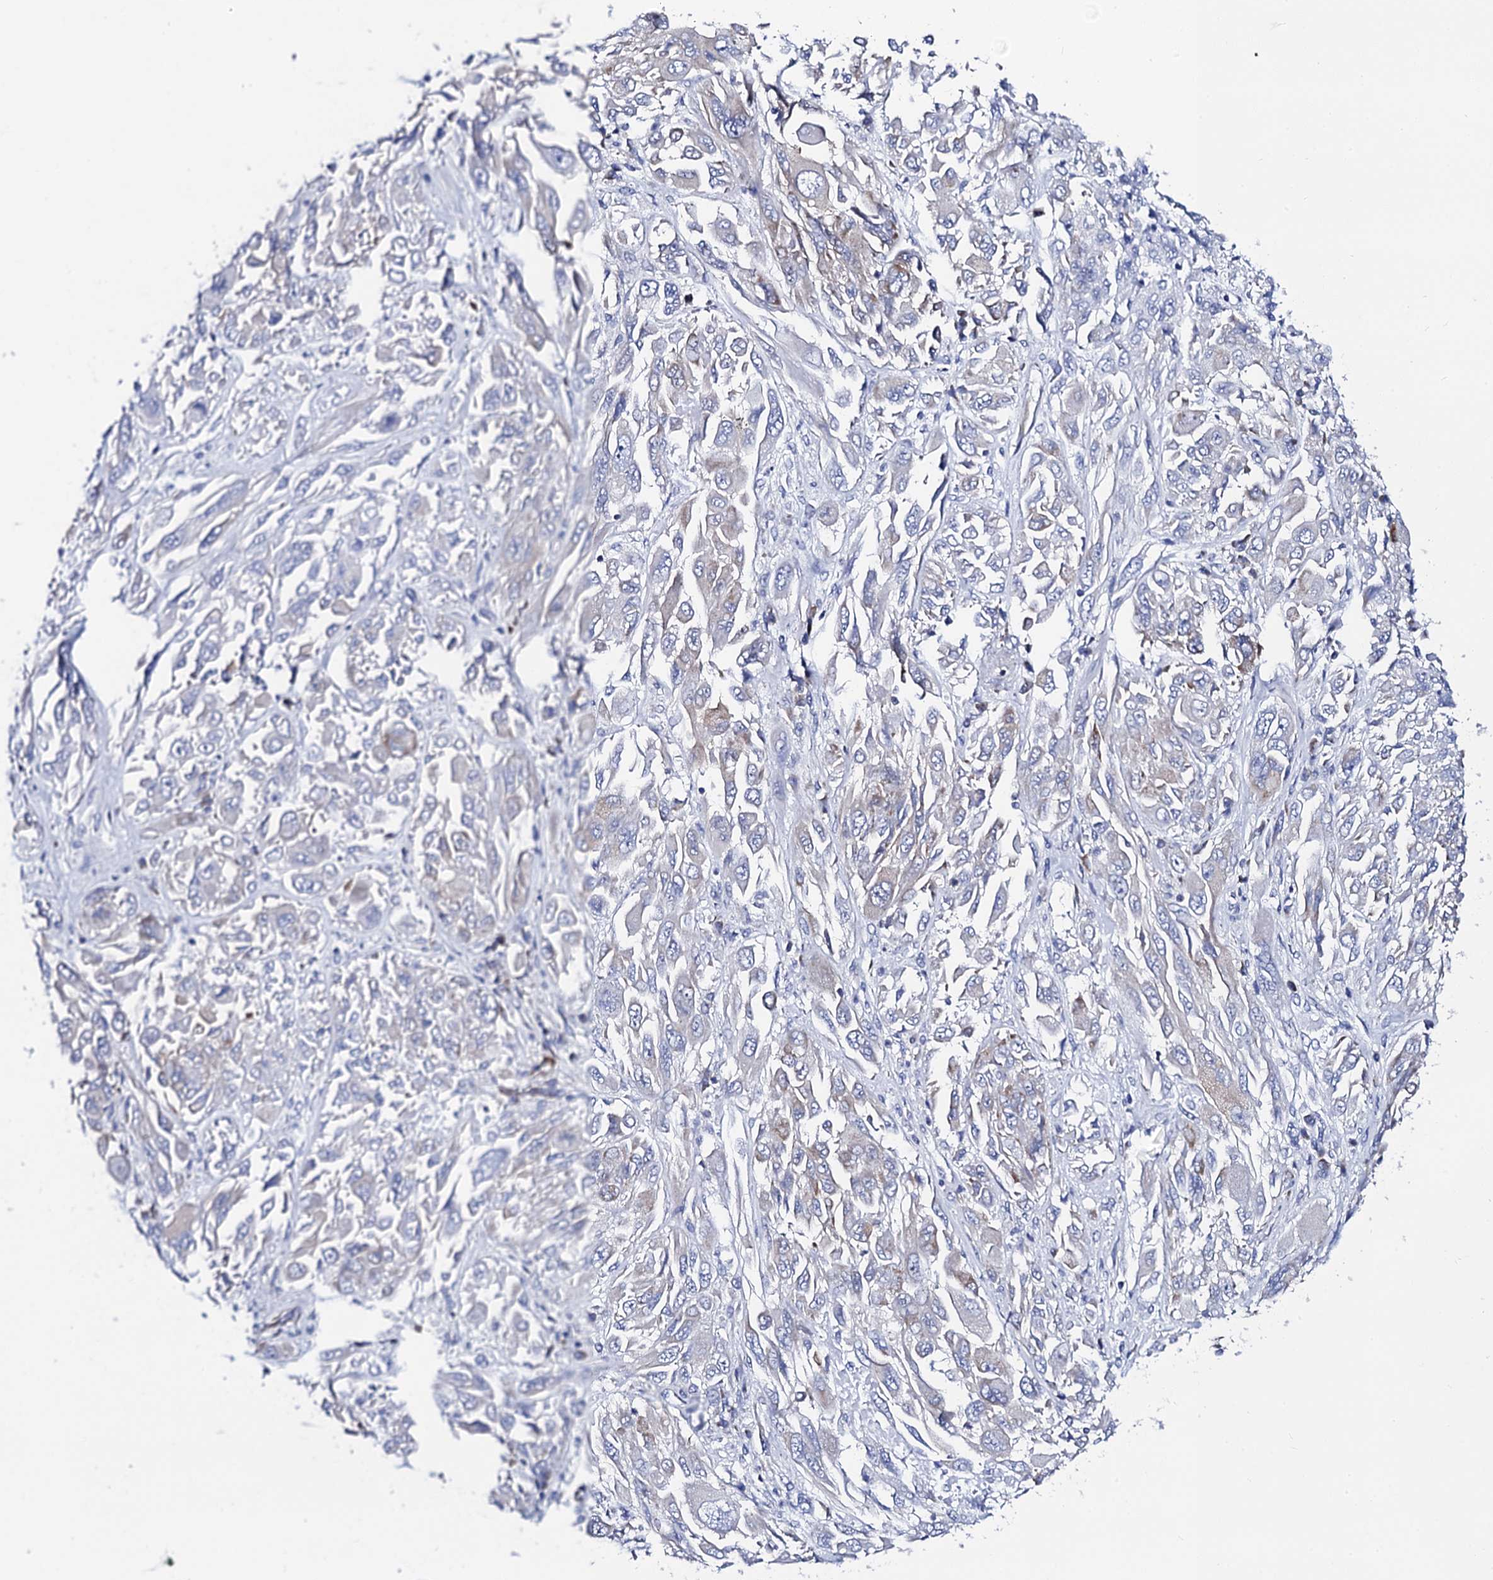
{"staining": {"intensity": "negative", "quantity": "none", "location": "none"}, "tissue": "melanoma", "cell_type": "Tumor cells", "image_type": "cancer", "snomed": [{"axis": "morphology", "description": "Malignant melanoma, NOS"}, {"axis": "topography", "description": "Skin"}], "caption": "Melanoma was stained to show a protein in brown. There is no significant positivity in tumor cells.", "gene": "ACADSB", "patient": {"sex": "female", "age": 91}}